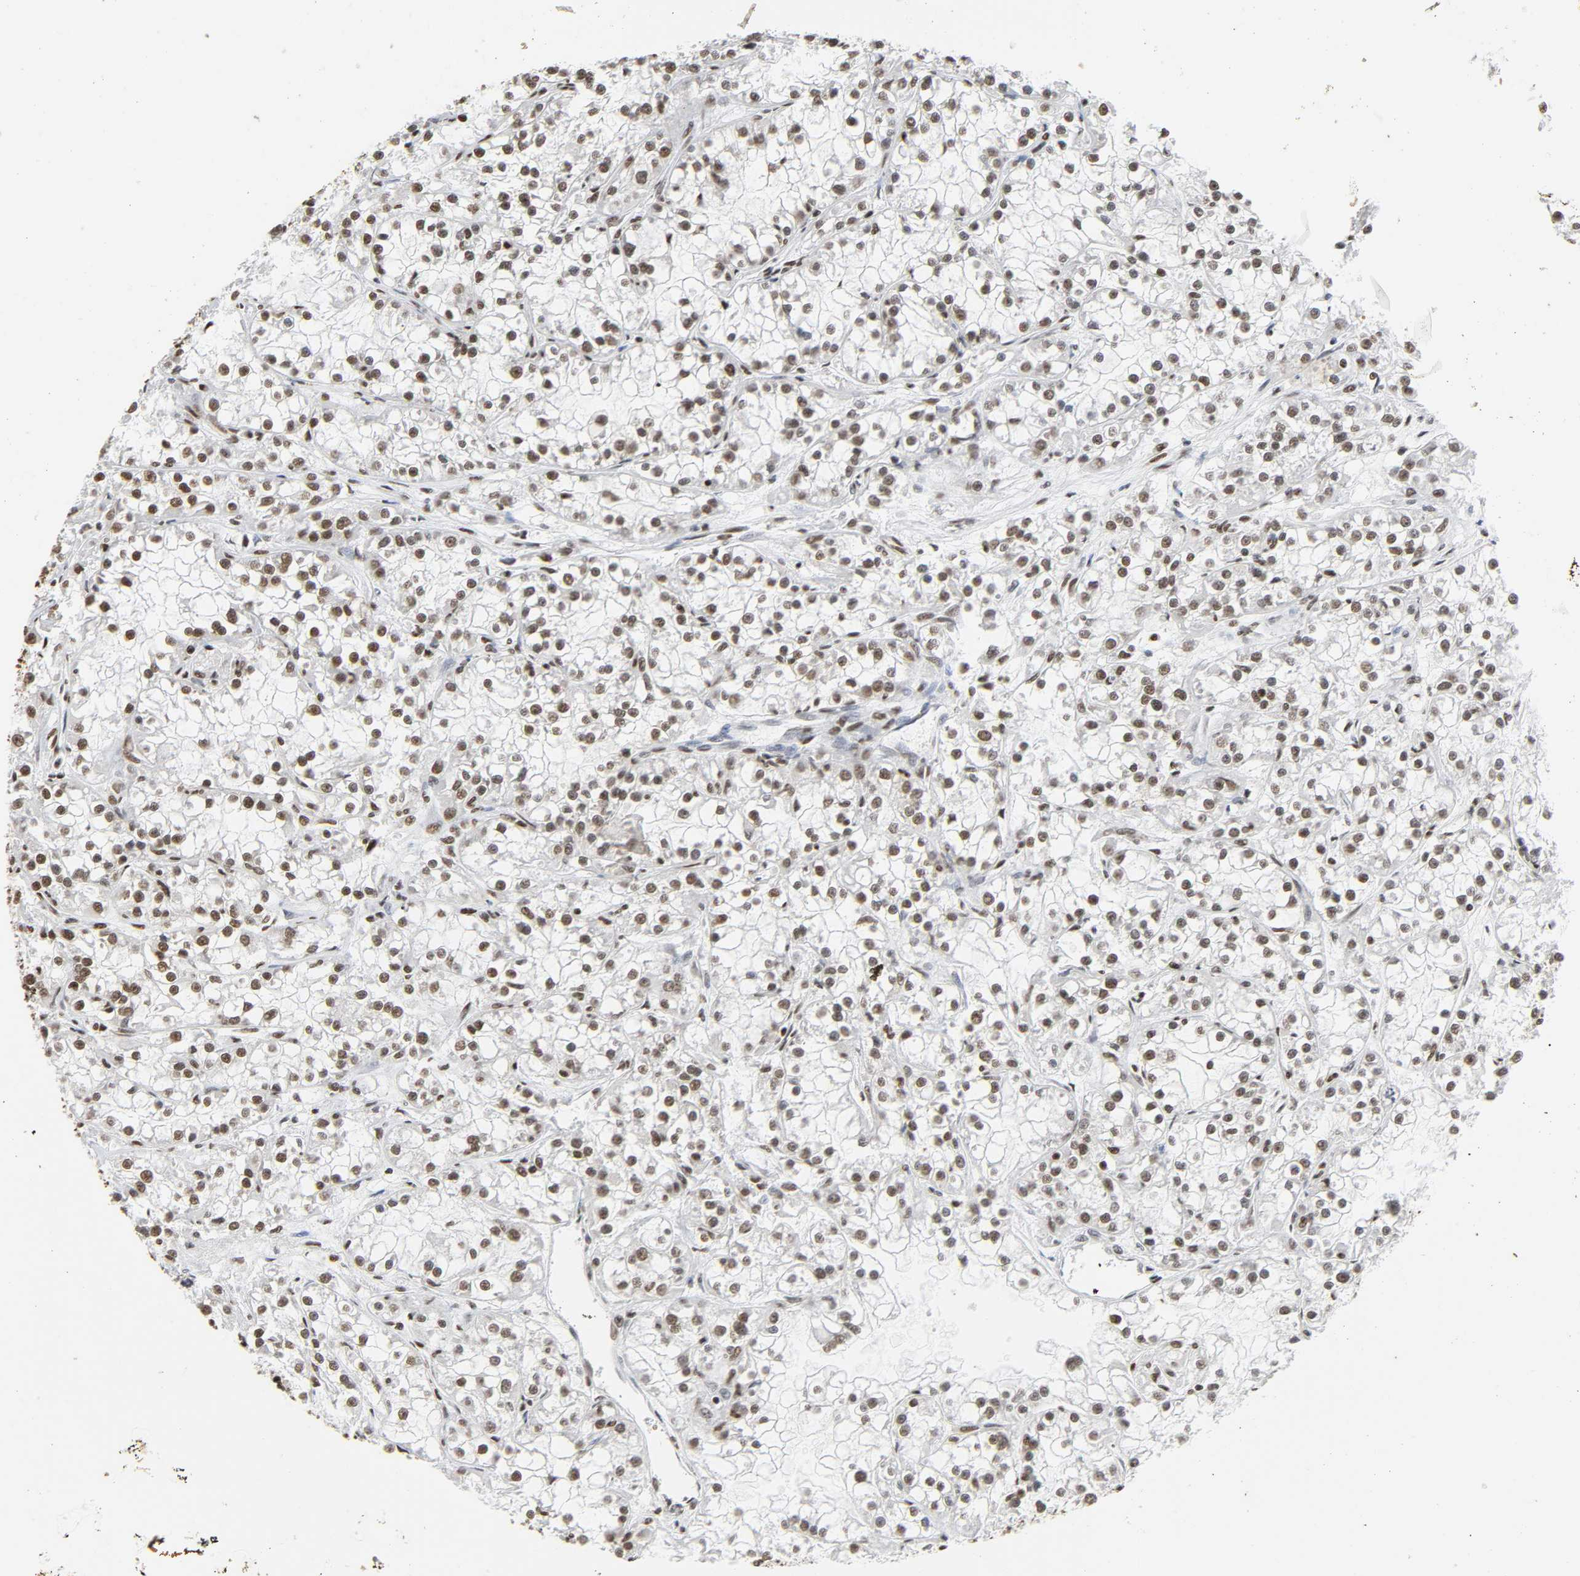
{"staining": {"intensity": "moderate", "quantity": ">75%", "location": "nuclear"}, "tissue": "renal cancer", "cell_type": "Tumor cells", "image_type": "cancer", "snomed": [{"axis": "morphology", "description": "Adenocarcinoma, NOS"}, {"axis": "topography", "description": "Kidney"}], "caption": "Immunohistochemical staining of renal cancer (adenocarcinoma) demonstrates medium levels of moderate nuclear protein positivity in about >75% of tumor cells.", "gene": "HNRNPC", "patient": {"sex": "female", "age": 52}}